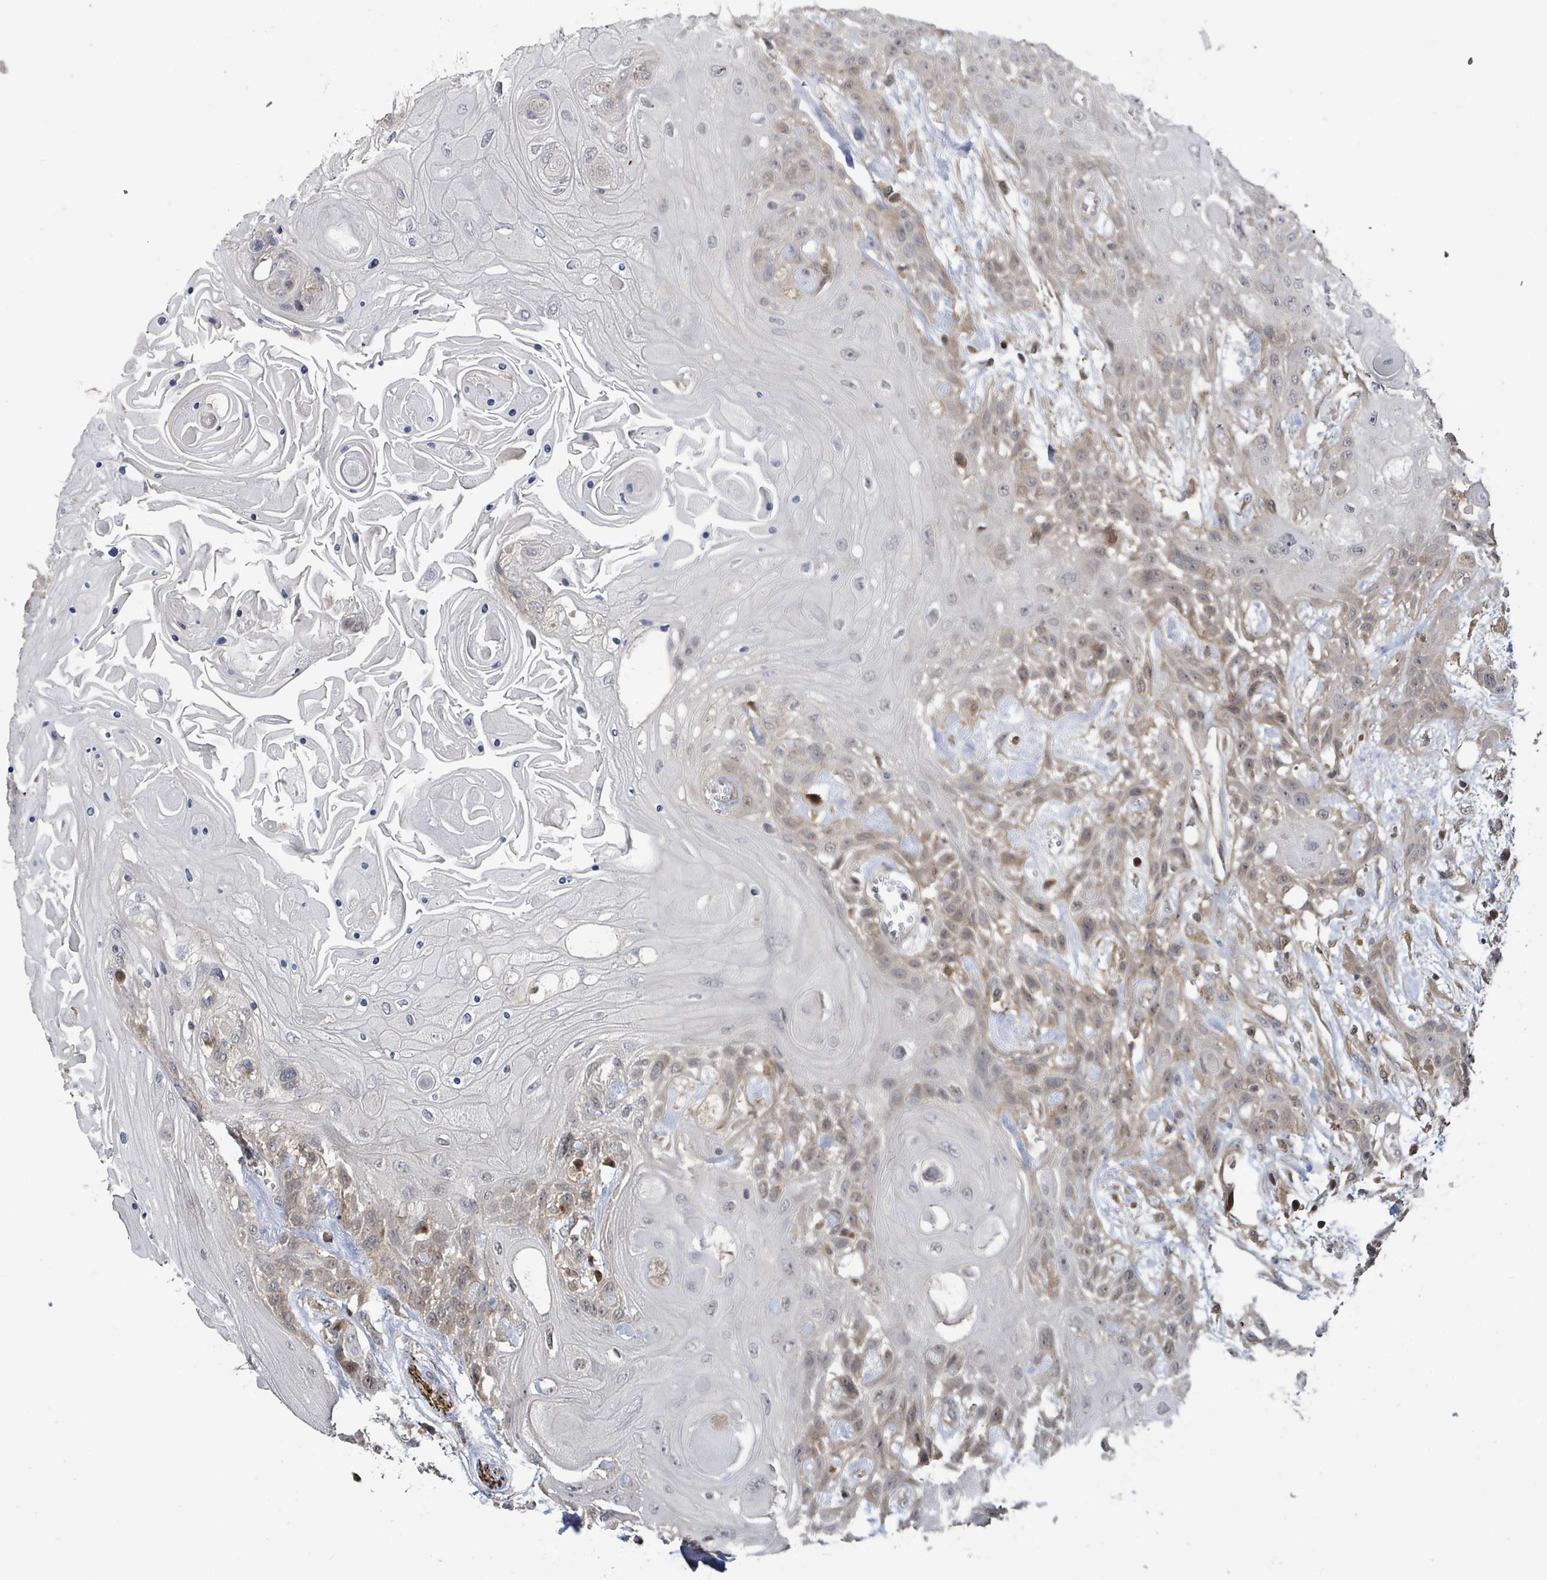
{"staining": {"intensity": "weak", "quantity": "25%-75%", "location": "cytoplasmic/membranous"}, "tissue": "head and neck cancer", "cell_type": "Tumor cells", "image_type": "cancer", "snomed": [{"axis": "morphology", "description": "Squamous cell carcinoma, NOS"}, {"axis": "topography", "description": "Head-Neck"}], "caption": "IHC (DAB) staining of head and neck cancer (squamous cell carcinoma) reveals weak cytoplasmic/membranous protein staining in approximately 25%-75% of tumor cells.", "gene": "CCDC121", "patient": {"sex": "female", "age": 43}}